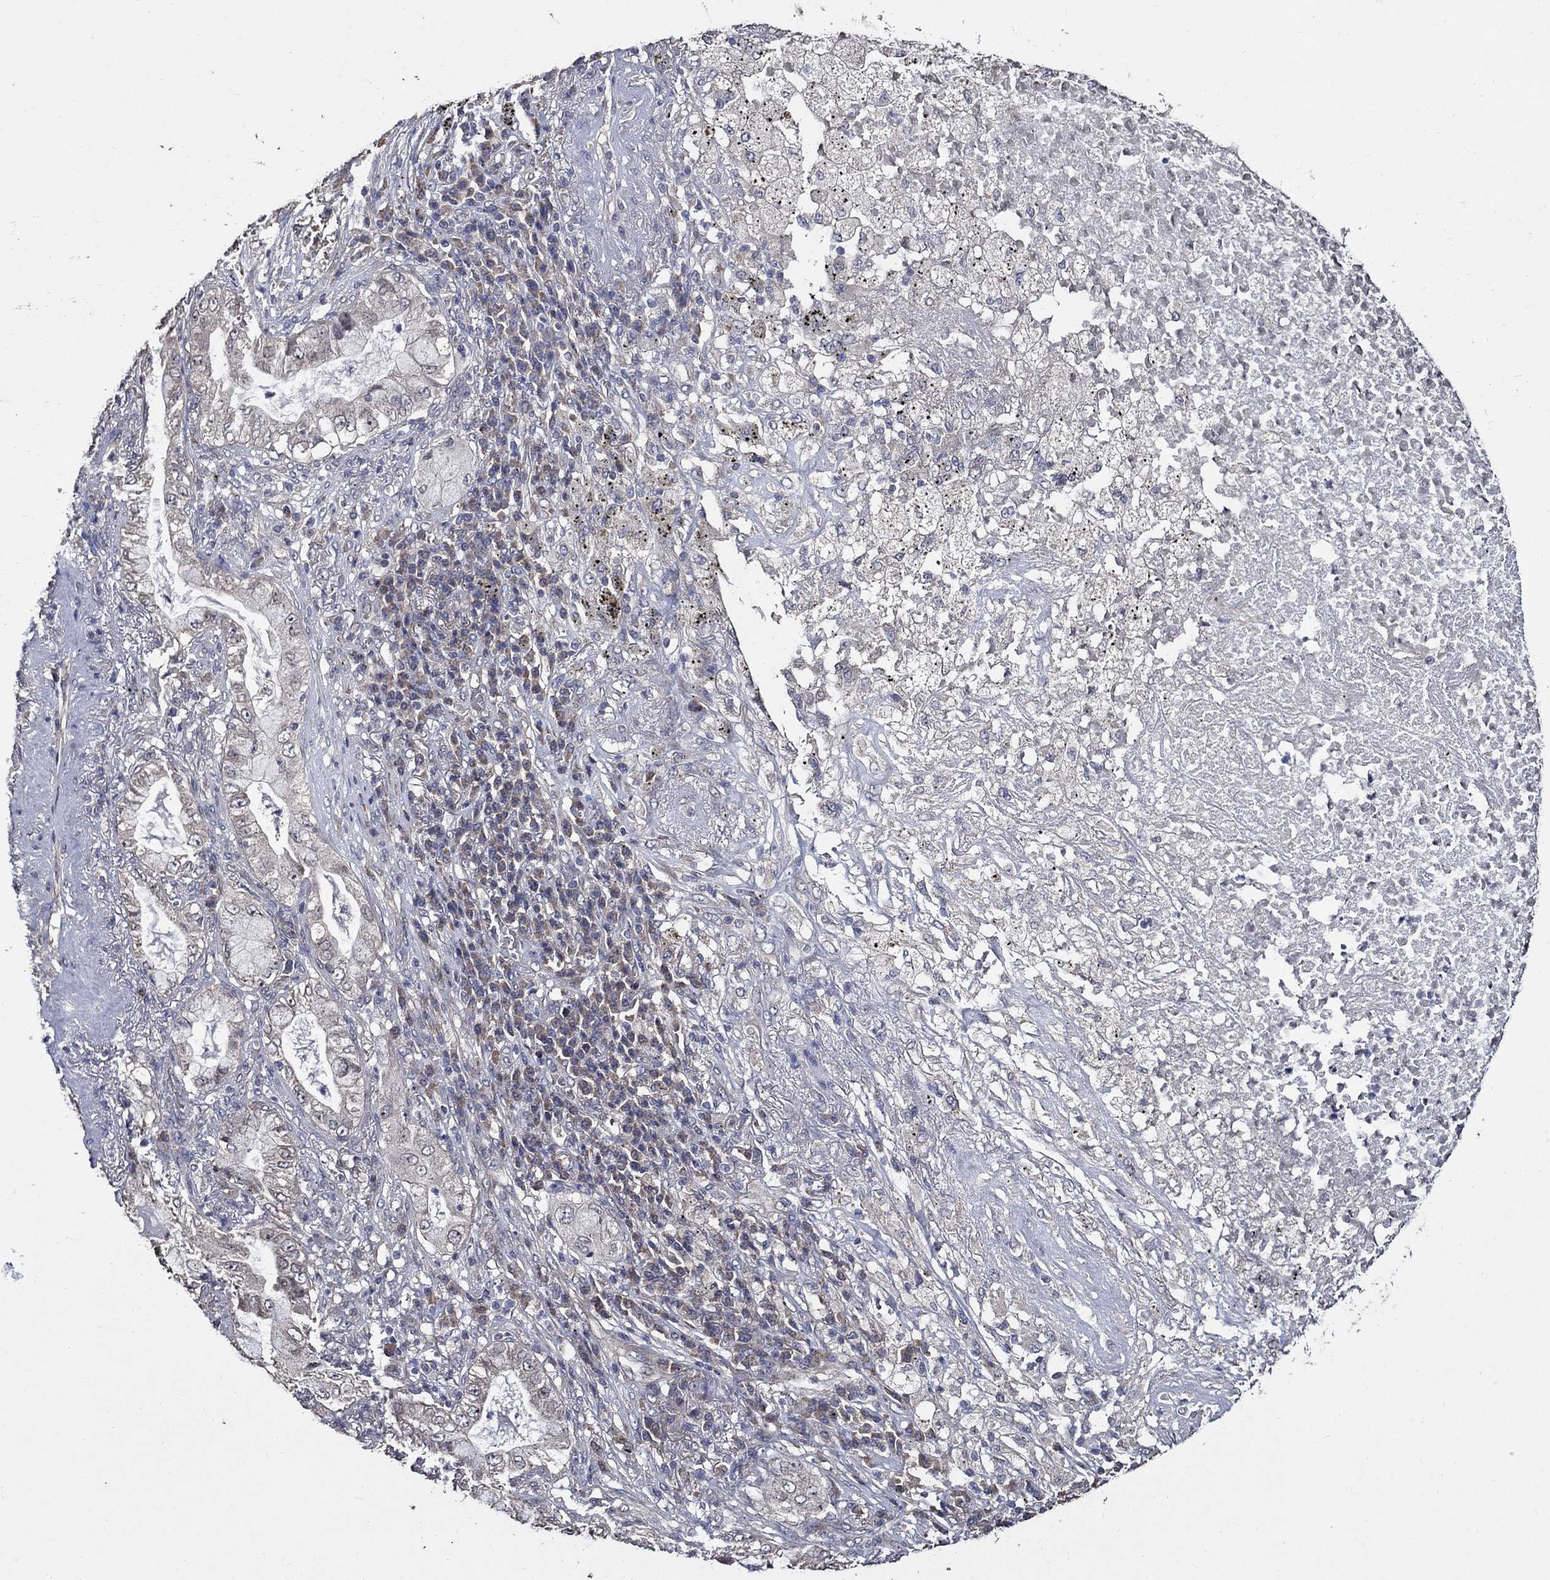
{"staining": {"intensity": "weak", "quantity": "<25%", "location": "cytoplasmic/membranous"}, "tissue": "lung cancer", "cell_type": "Tumor cells", "image_type": "cancer", "snomed": [{"axis": "morphology", "description": "Adenocarcinoma, NOS"}, {"axis": "topography", "description": "Lung"}], "caption": "The photomicrograph demonstrates no significant expression in tumor cells of lung cancer. (Immunohistochemistry, brightfield microscopy, high magnification).", "gene": "HAP1", "patient": {"sex": "female", "age": 73}}